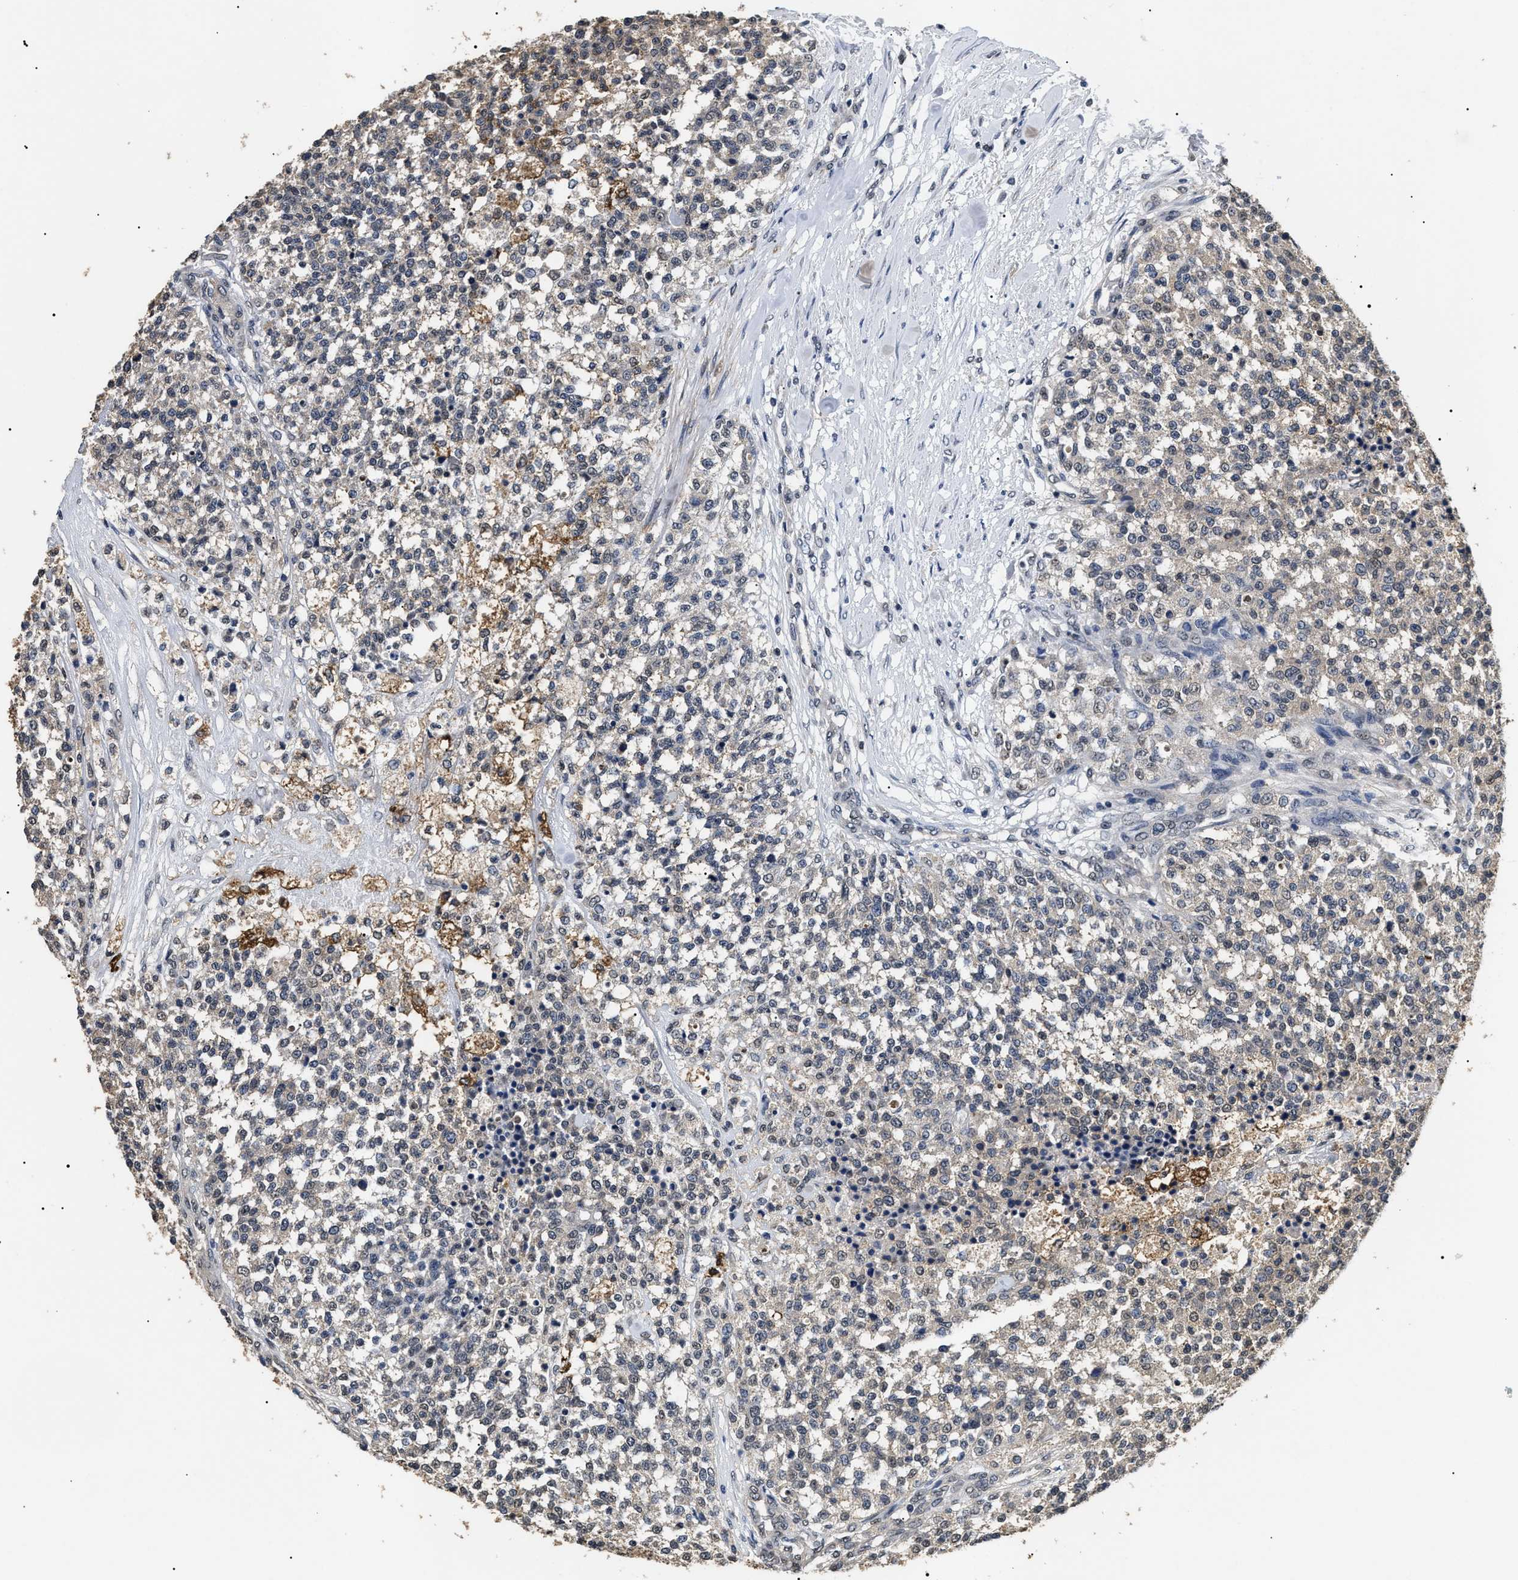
{"staining": {"intensity": "negative", "quantity": "none", "location": "none"}, "tissue": "testis cancer", "cell_type": "Tumor cells", "image_type": "cancer", "snomed": [{"axis": "morphology", "description": "Seminoma, NOS"}, {"axis": "topography", "description": "Testis"}], "caption": "IHC image of neoplastic tissue: seminoma (testis) stained with DAB (3,3'-diaminobenzidine) demonstrates no significant protein positivity in tumor cells.", "gene": "ANP32E", "patient": {"sex": "male", "age": 59}}